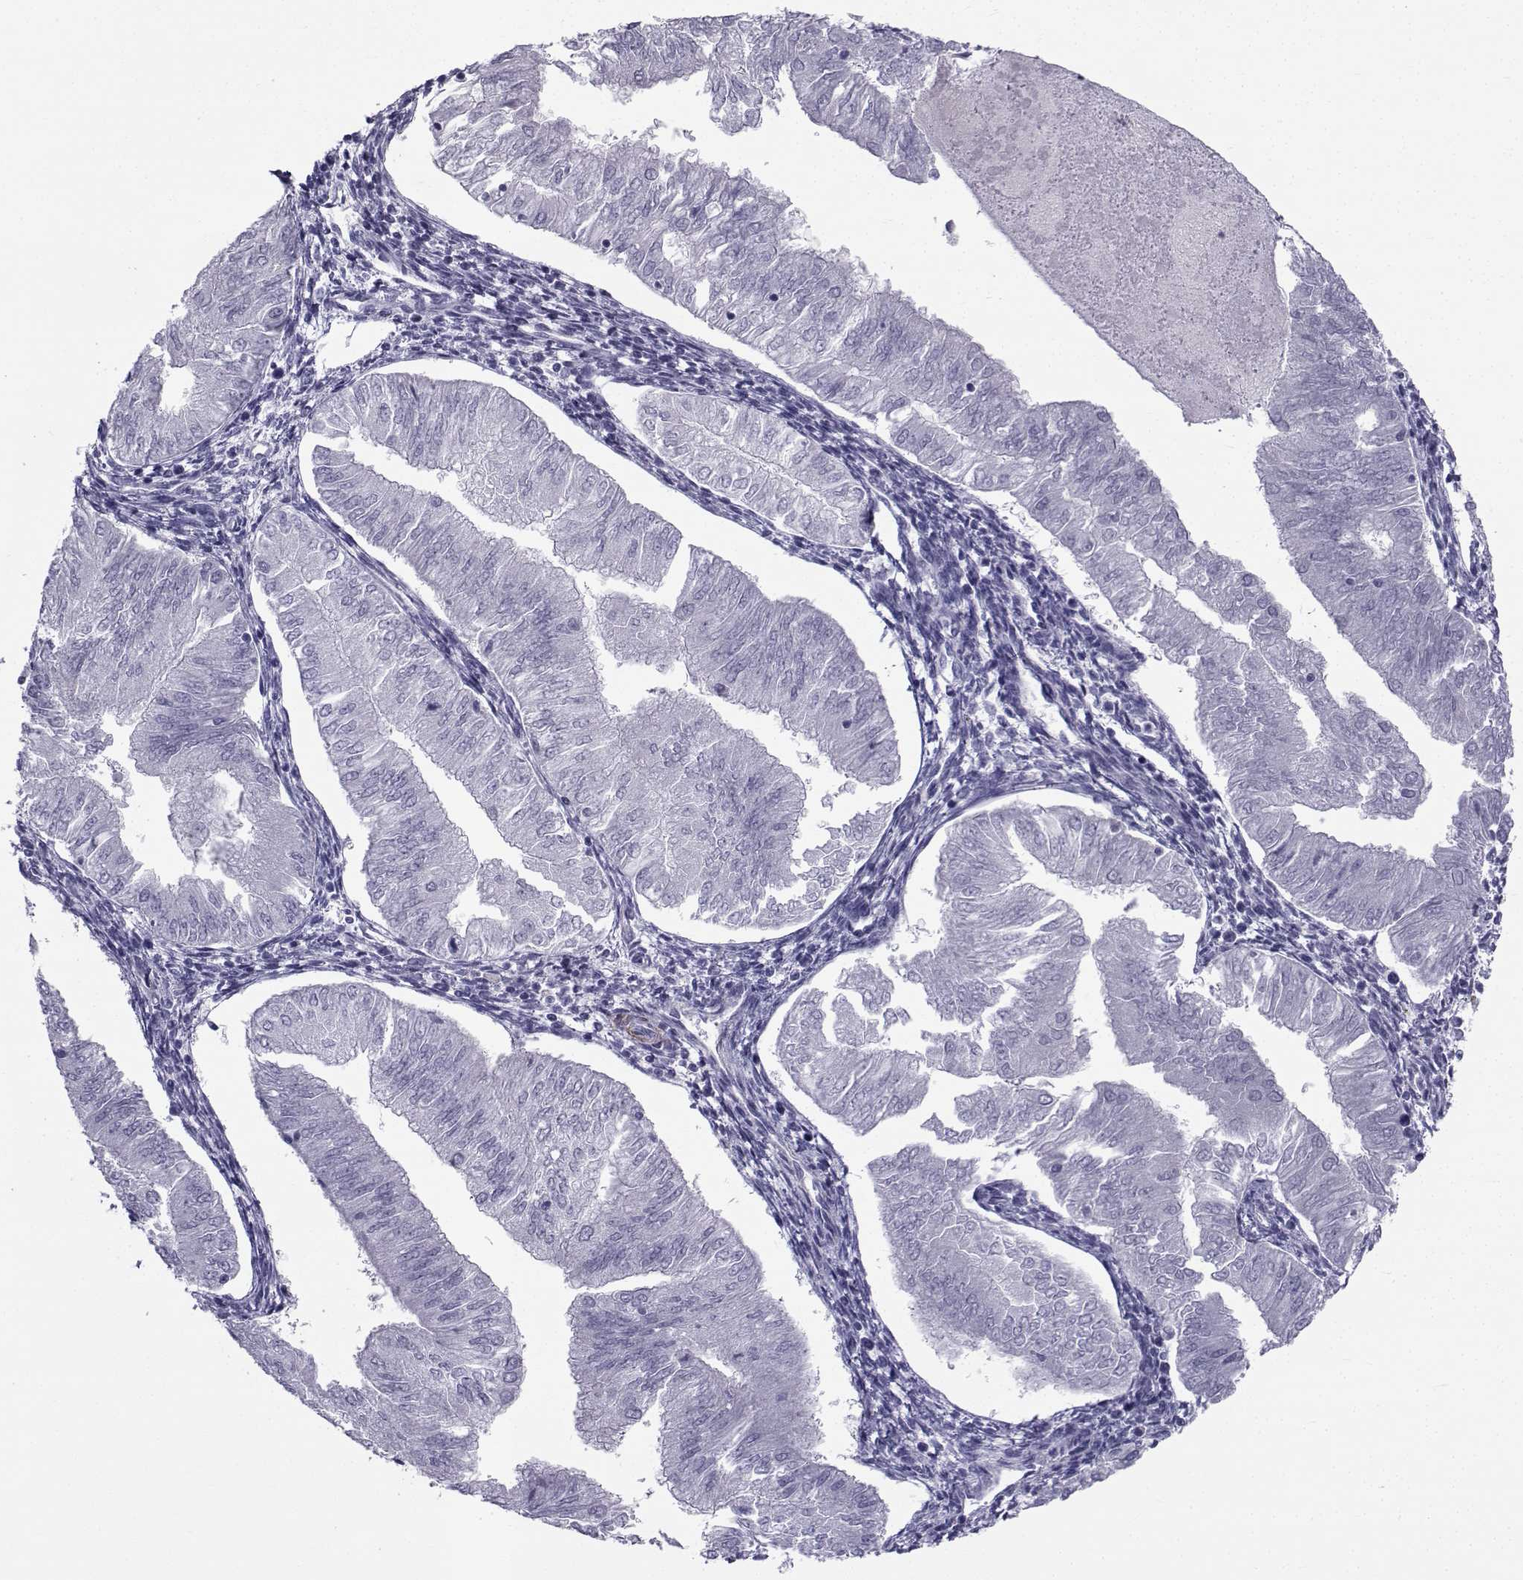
{"staining": {"intensity": "negative", "quantity": "none", "location": "none"}, "tissue": "endometrial cancer", "cell_type": "Tumor cells", "image_type": "cancer", "snomed": [{"axis": "morphology", "description": "Adenocarcinoma, NOS"}, {"axis": "topography", "description": "Endometrium"}], "caption": "High magnification brightfield microscopy of endometrial cancer stained with DAB (brown) and counterstained with hematoxylin (blue): tumor cells show no significant positivity.", "gene": "SPANXD", "patient": {"sex": "female", "age": 53}}